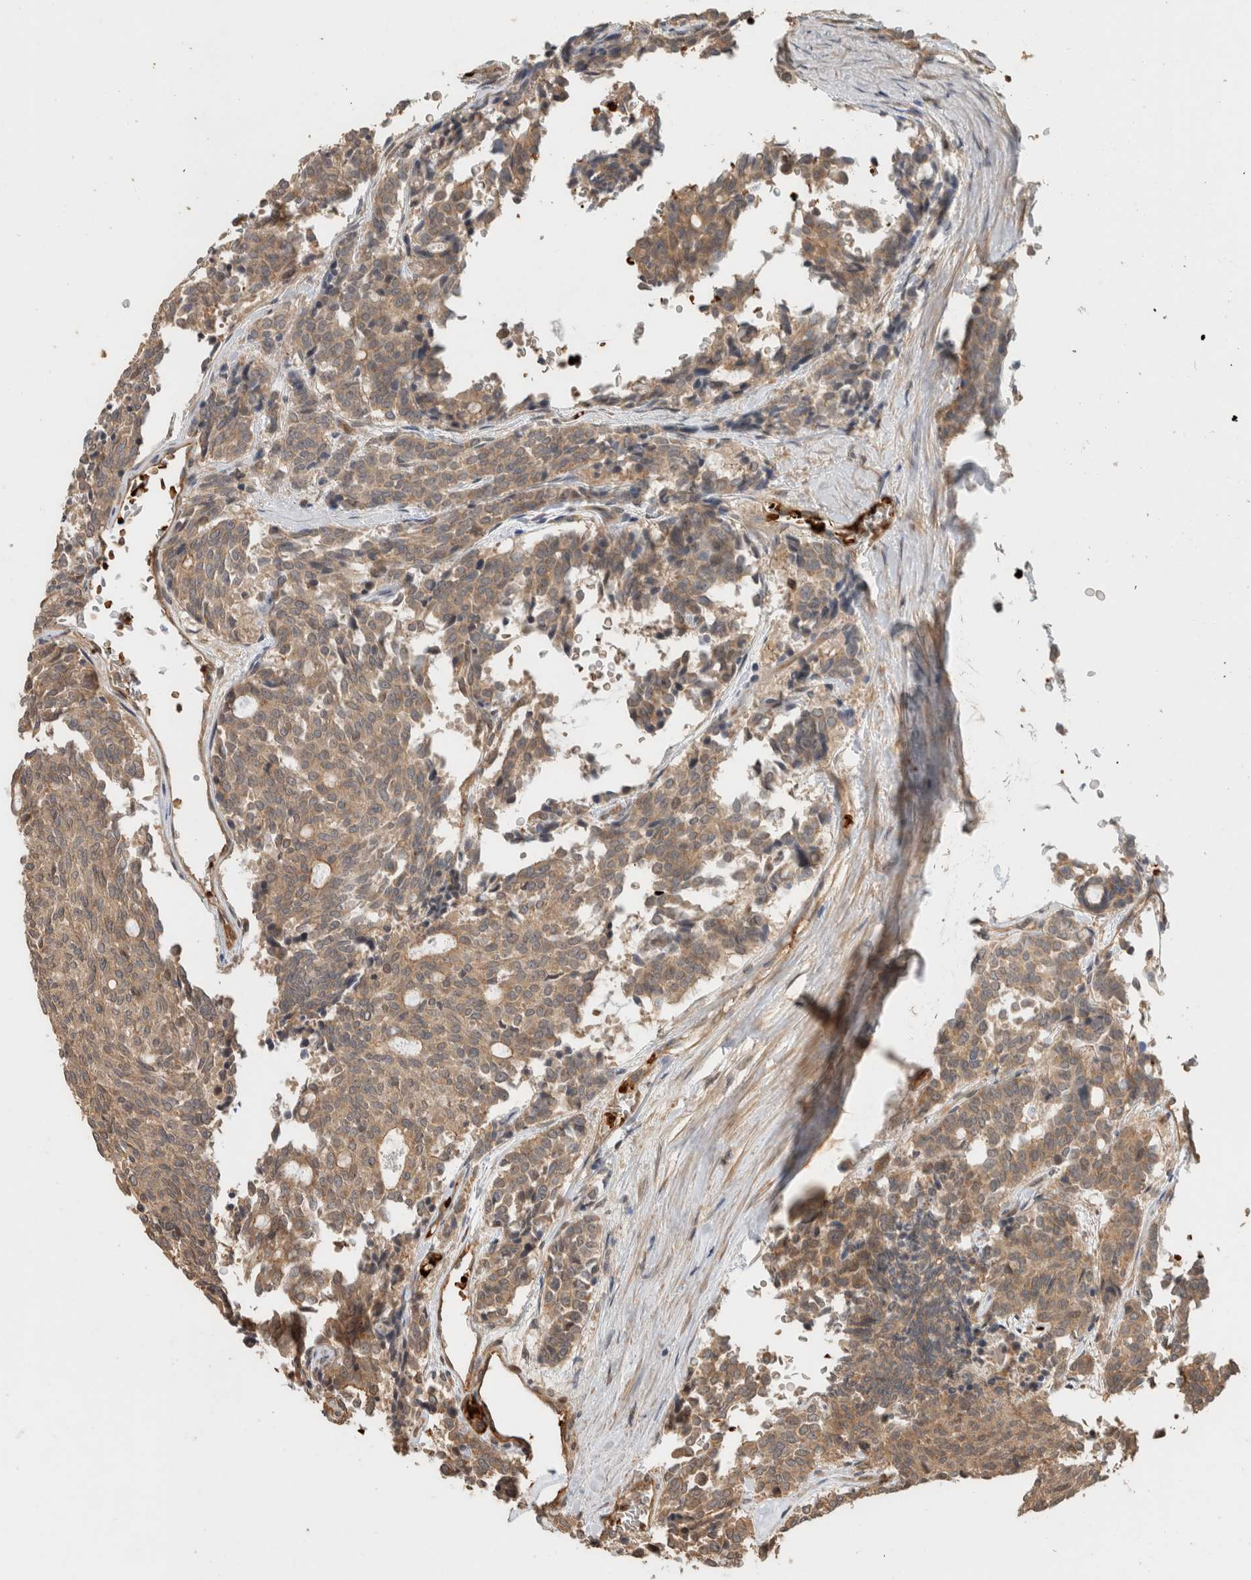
{"staining": {"intensity": "weak", "quantity": ">75%", "location": "cytoplasmic/membranous"}, "tissue": "carcinoid", "cell_type": "Tumor cells", "image_type": "cancer", "snomed": [{"axis": "morphology", "description": "Carcinoid, malignant, NOS"}, {"axis": "topography", "description": "Pancreas"}], "caption": "Immunohistochemical staining of human carcinoid reveals low levels of weak cytoplasmic/membranous expression in approximately >75% of tumor cells.", "gene": "OTUD6B", "patient": {"sex": "female", "age": 54}}